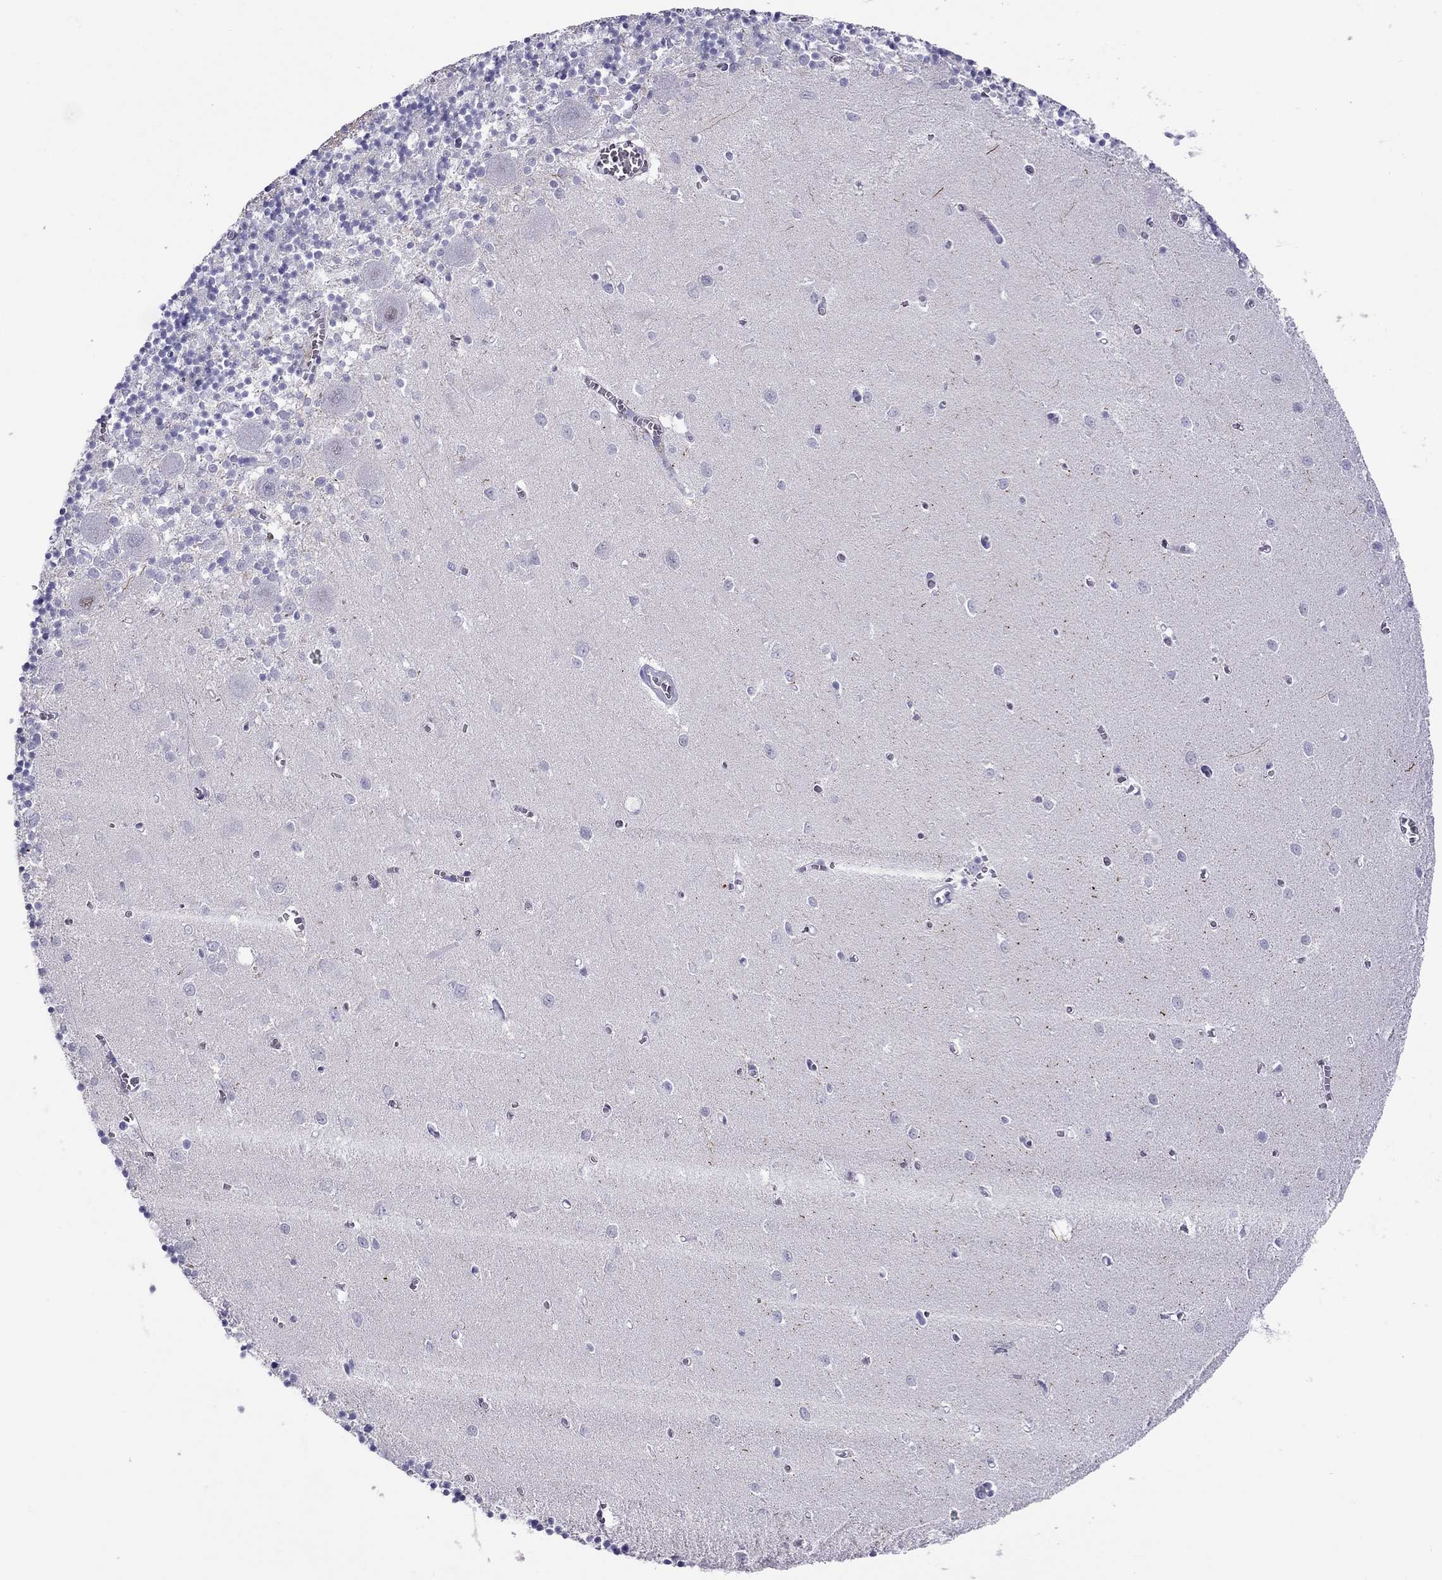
{"staining": {"intensity": "negative", "quantity": "none", "location": "none"}, "tissue": "cerebellum", "cell_type": "Cells in granular layer", "image_type": "normal", "snomed": [{"axis": "morphology", "description": "Normal tissue, NOS"}, {"axis": "topography", "description": "Cerebellum"}], "caption": "High magnification brightfield microscopy of benign cerebellum stained with DAB (3,3'-diaminobenzidine) (brown) and counterstained with hematoxylin (blue): cells in granular layer show no significant positivity.", "gene": "CHRNB3", "patient": {"sex": "female", "age": 64}}